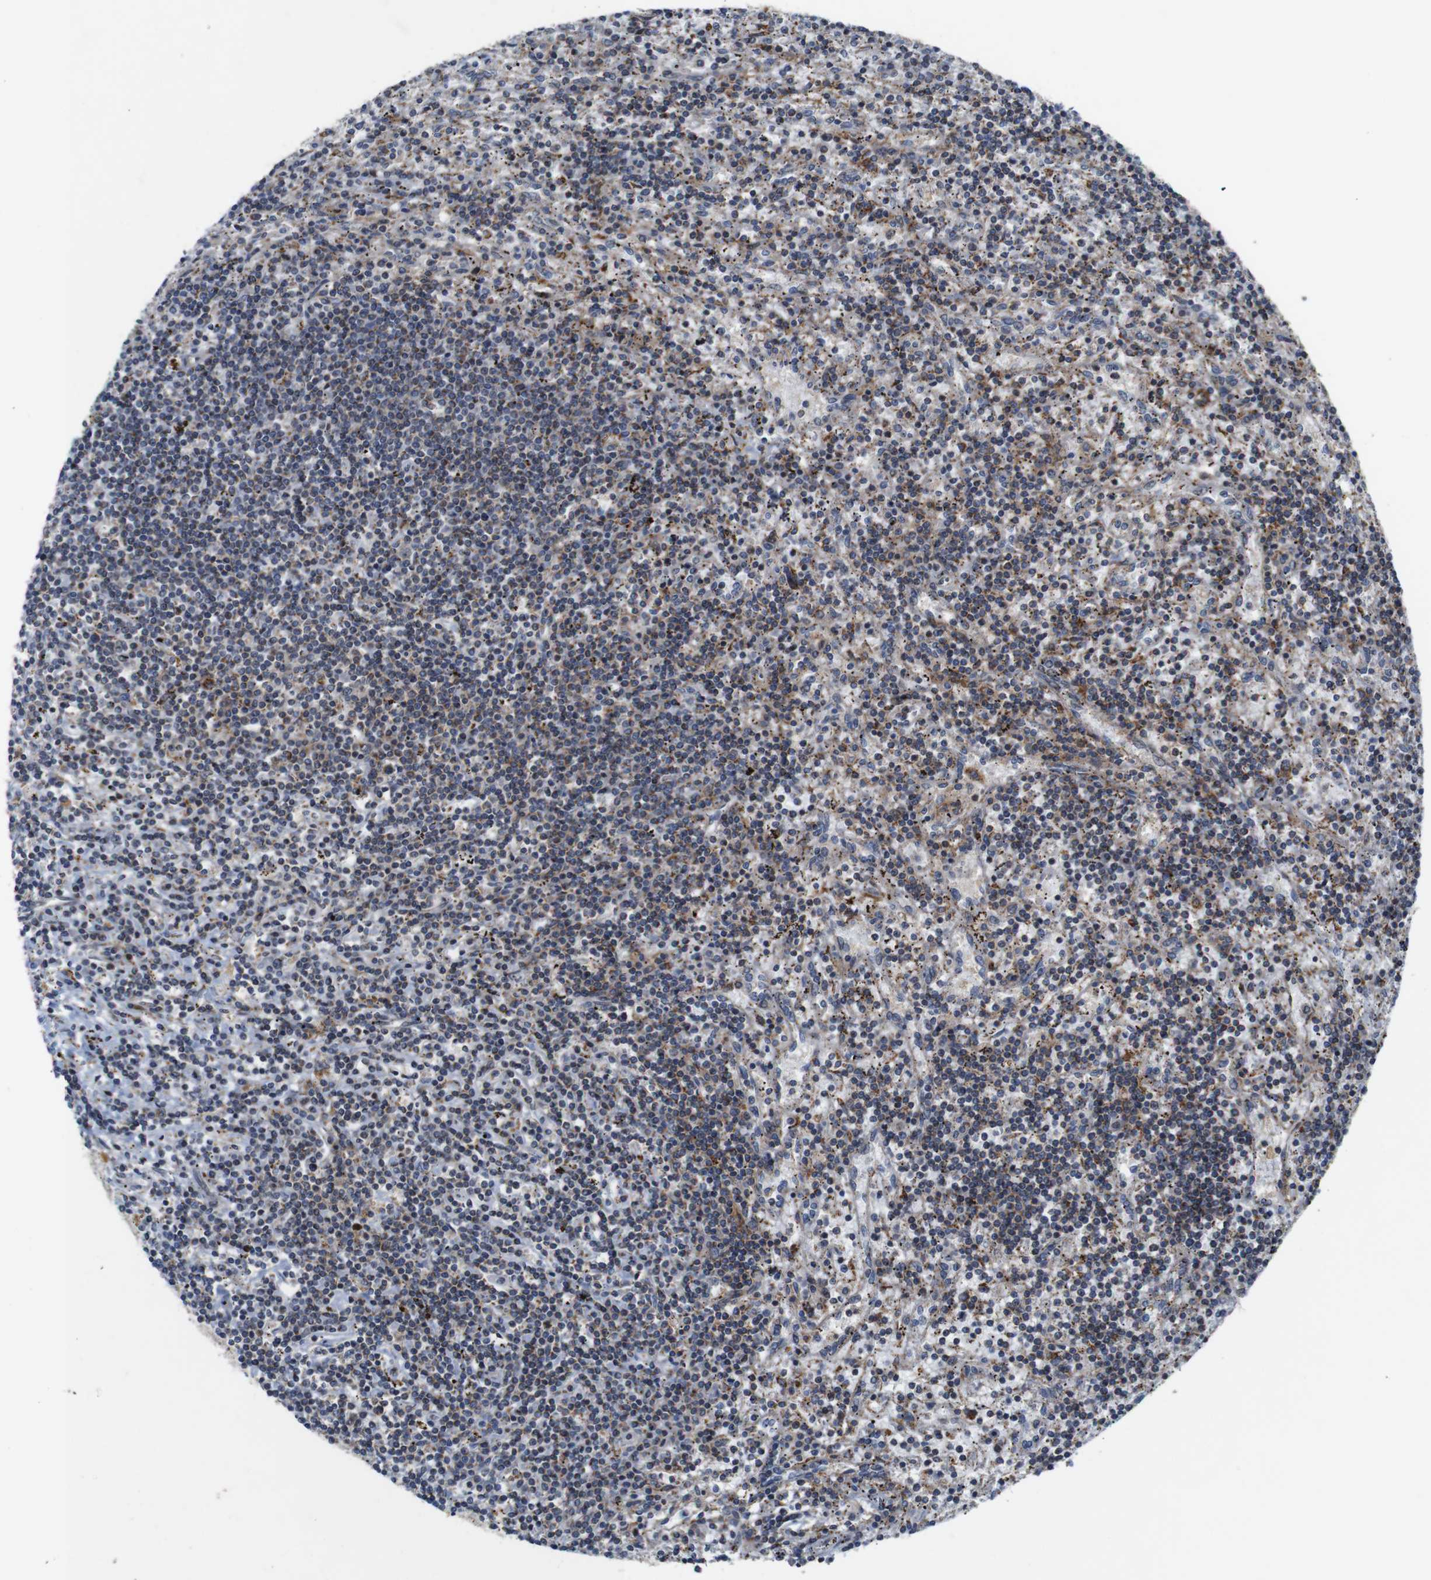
{"staining": {"intensity": "weak", "quantity": ">75%", "location": "cytoplasmic/membranous"}, "tissue": "lymphoma", "cell_type": "Tumor cells", "image_type": "cancer", "snomed": [{"axis": "morphology", "description": "Malignant lymphoma, non-Hodgkin's type, Low grade"}, {"axis": "topography", "description": "Spleen"}], "caption": "A high-resolution micrograph shows immunohistochemistry (IHC) staining of lymphoma, which displays weak cytoplasmic/membranous positivity in about >75% of tumor cells.", "gene": "ATP7B", "patient": {"sex": "male", "age": 76}}